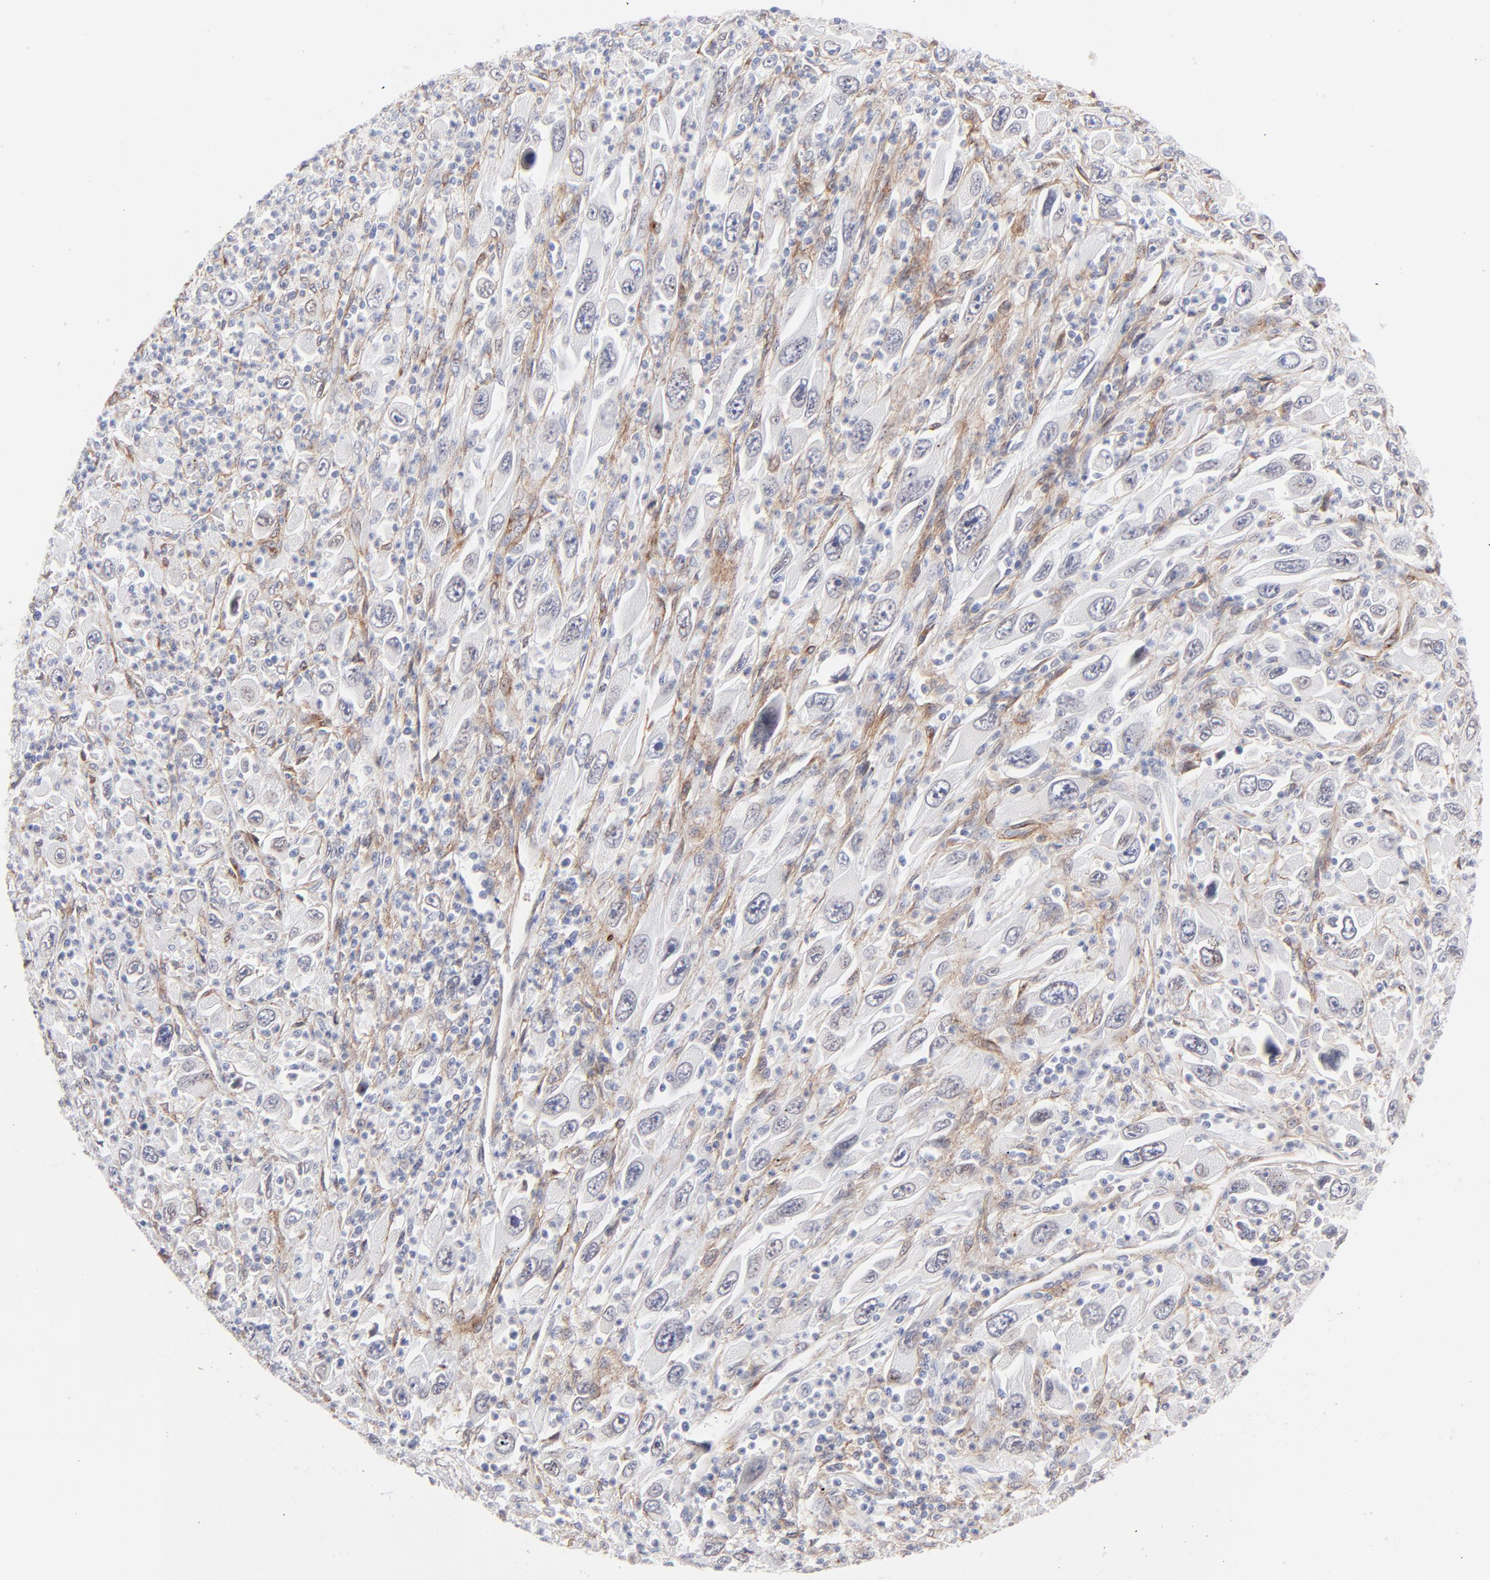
{"staining": {"intensity": "negative", "quantity": "none", "location": "none"}, "tissue": "melanoma", "cell_type": "Tumor cells", "image_type": "cancer", "snomed": [{"axis": "morphology", "description": "Malignant melanoma, Metastatic site"}, {"axis": "topography", "description": "Skin"}], "caption": "IHC photomicrograph of melanoma stained for a protein (brown), which demonstrates no expression in tumor cells. (Brightfield microscopy of DAB immunohistochemistry (IHC) at high magnification).", "gene": "PDGFRB", "patient": {"sex": "female", "age": 56}}